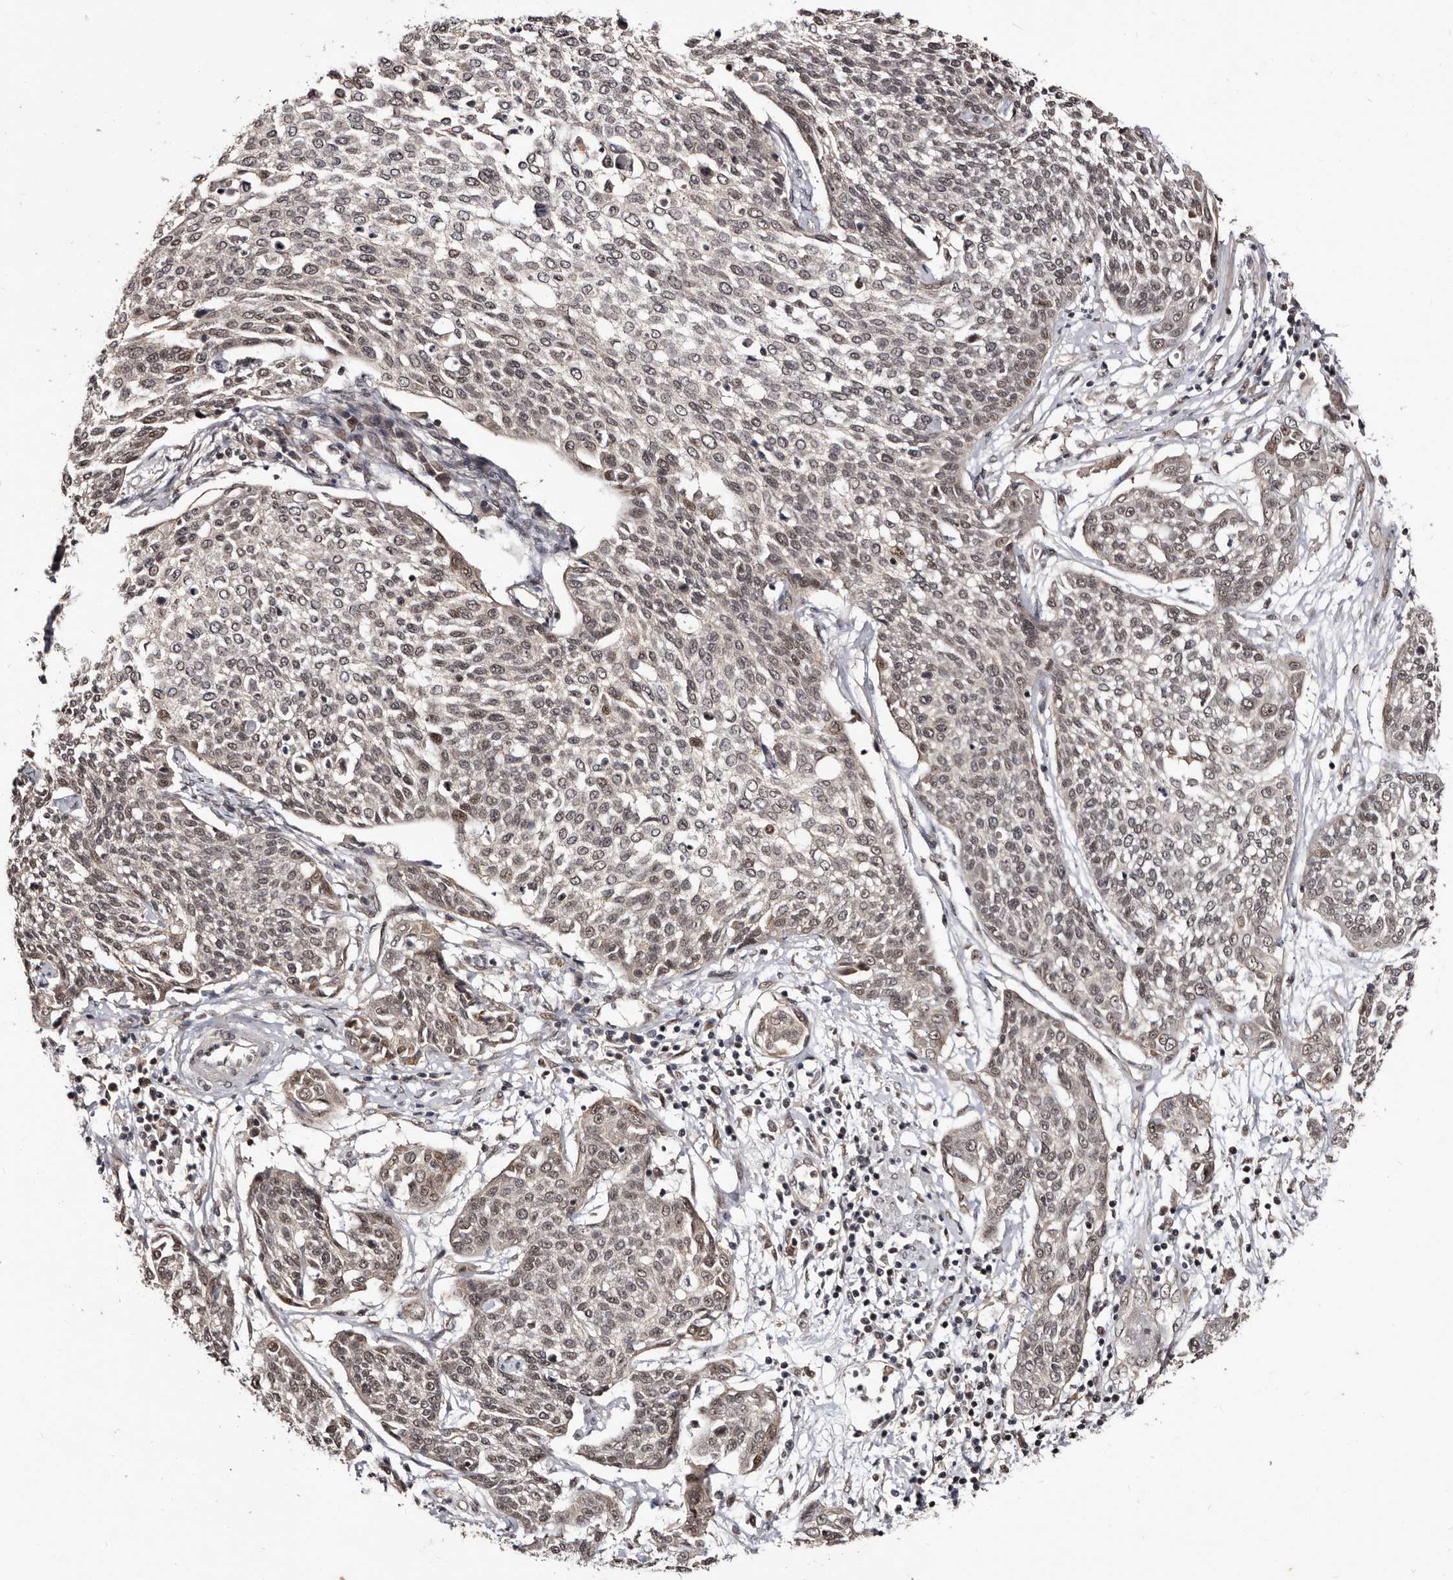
{"staining": {"intensity": "weak", "quantity": "25%-75%", "location": "cytoplasmic/membranous,nuclear"}, "tissue": "cervical cancer", "cell_type": "Tumor cells", "image_type": "cancer", "snomed": [{"axis": "morphology", "description": "Squamous cell carcinoma, NOS"}, {"axis": "topography", "description": "Cervix"}], "caption": "Immunohistochemistry (IHC) image of human cervical cancer (squamous cell carcinoma) stained for a protein (brown), which shows low levels of weak cytoplasmic/membranous and nuclear positivity in about 25%-75% of tumor cells.", "gene": "TBC1D22B", "patient": {"sex": "female", "age": 34}}